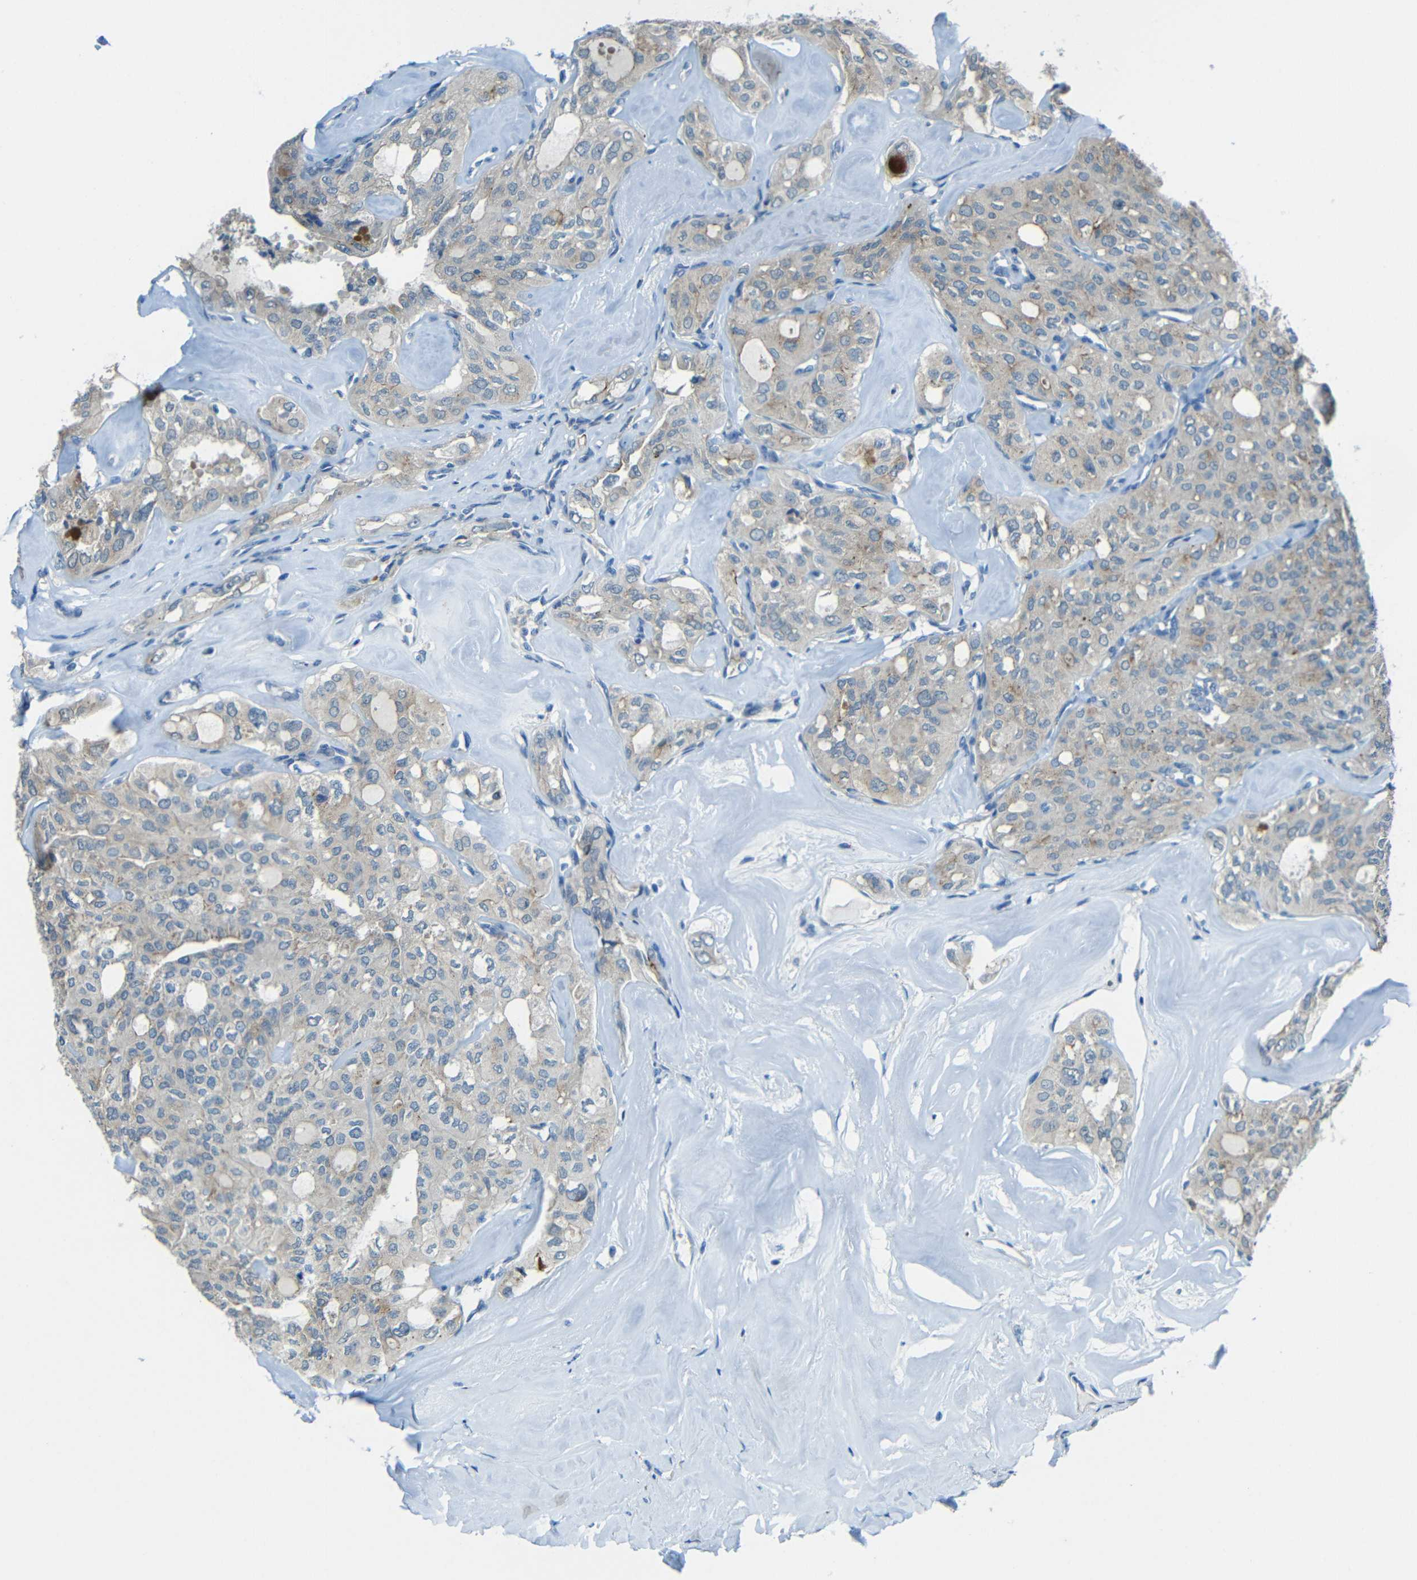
{"staining": {"intensity": "moderate", "quantity": "<25%", "location": "cytoplasmic/membranous"}, "tissue": "thyroid cancer", "cell_type": "Tumor cells", "image_type": "cancer", "snomed": [{"axis": "morphology", "description": "Follicular adenoma carcinoma, NOS"}, {"axis": "topography", "description": "Thyroid gland"}], "caption": "Protein expression by immunohistochemistry demonstrates moderate cytoplasmic/membranous expression in approximately <25% of tumor cells in follicular adenoma carcinoma (thyroid). The staining was performed using DAB (3,3'-diaminobenzidine), with brown indicating positive protein expression. Nuclei are stained blue with hematoxylin.", "gene": "ANKRD22", "patient": {"sex": "male", "age": 75}}